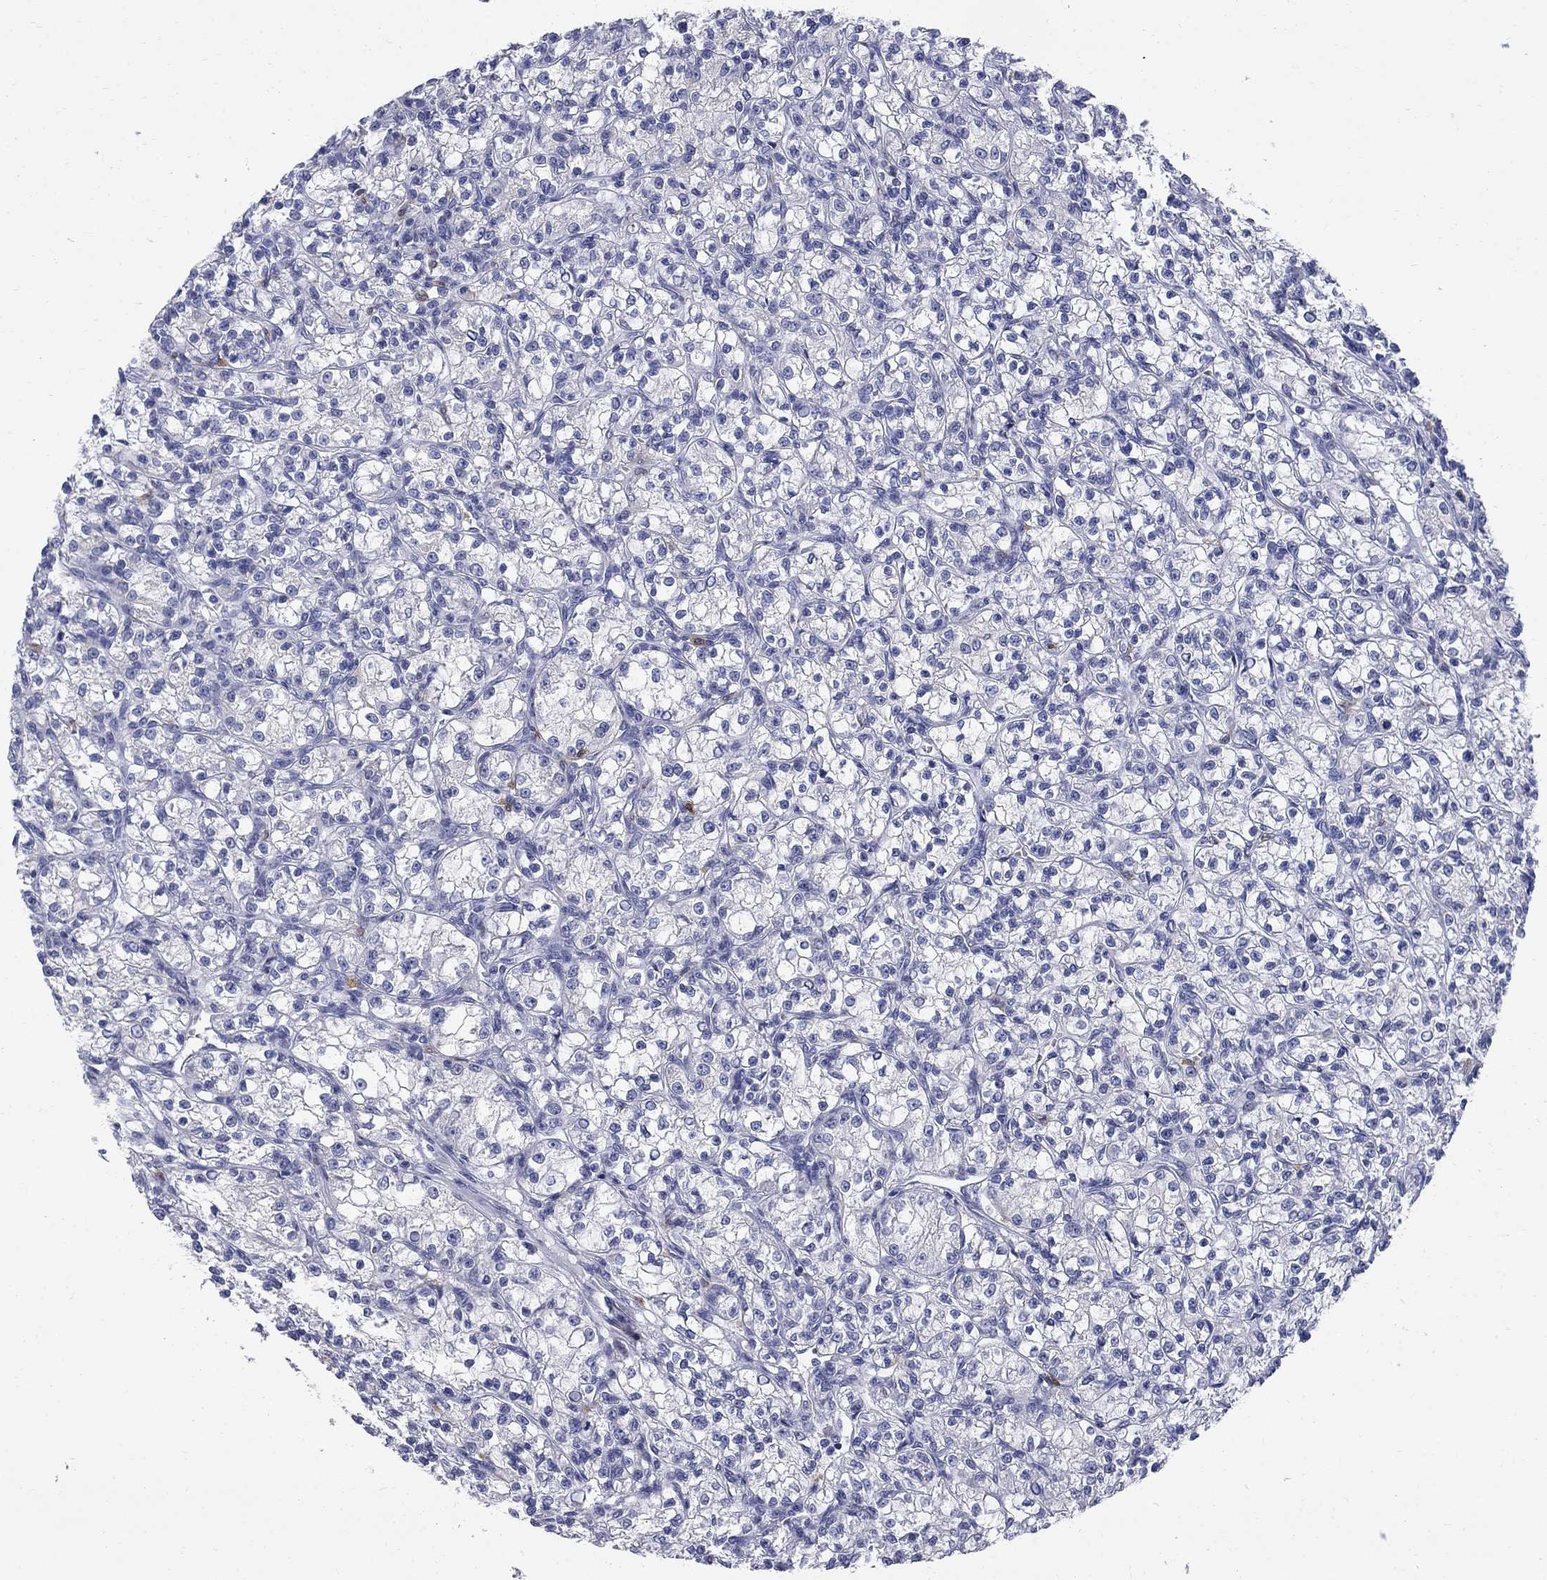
{"staining": {"intensity": "negative", "quantity": "none", "location": "none"}, "tissue": "renal cancer", "cell_type": "Tumor cells", "image_type": "cancer", "snomed": [{"axis": "morphology", "description": "Adenocarcinoma, NOS"}, {"axis": "topography", "description": "Kidney"}], "caption": "Human adenocarcinoma (renal) stained for a protein using immunohistochemistry (IHC) displays no staining in tumor cells.", "gene": "SERPINB2", "patient": {"sex": "female", "age": 59}}